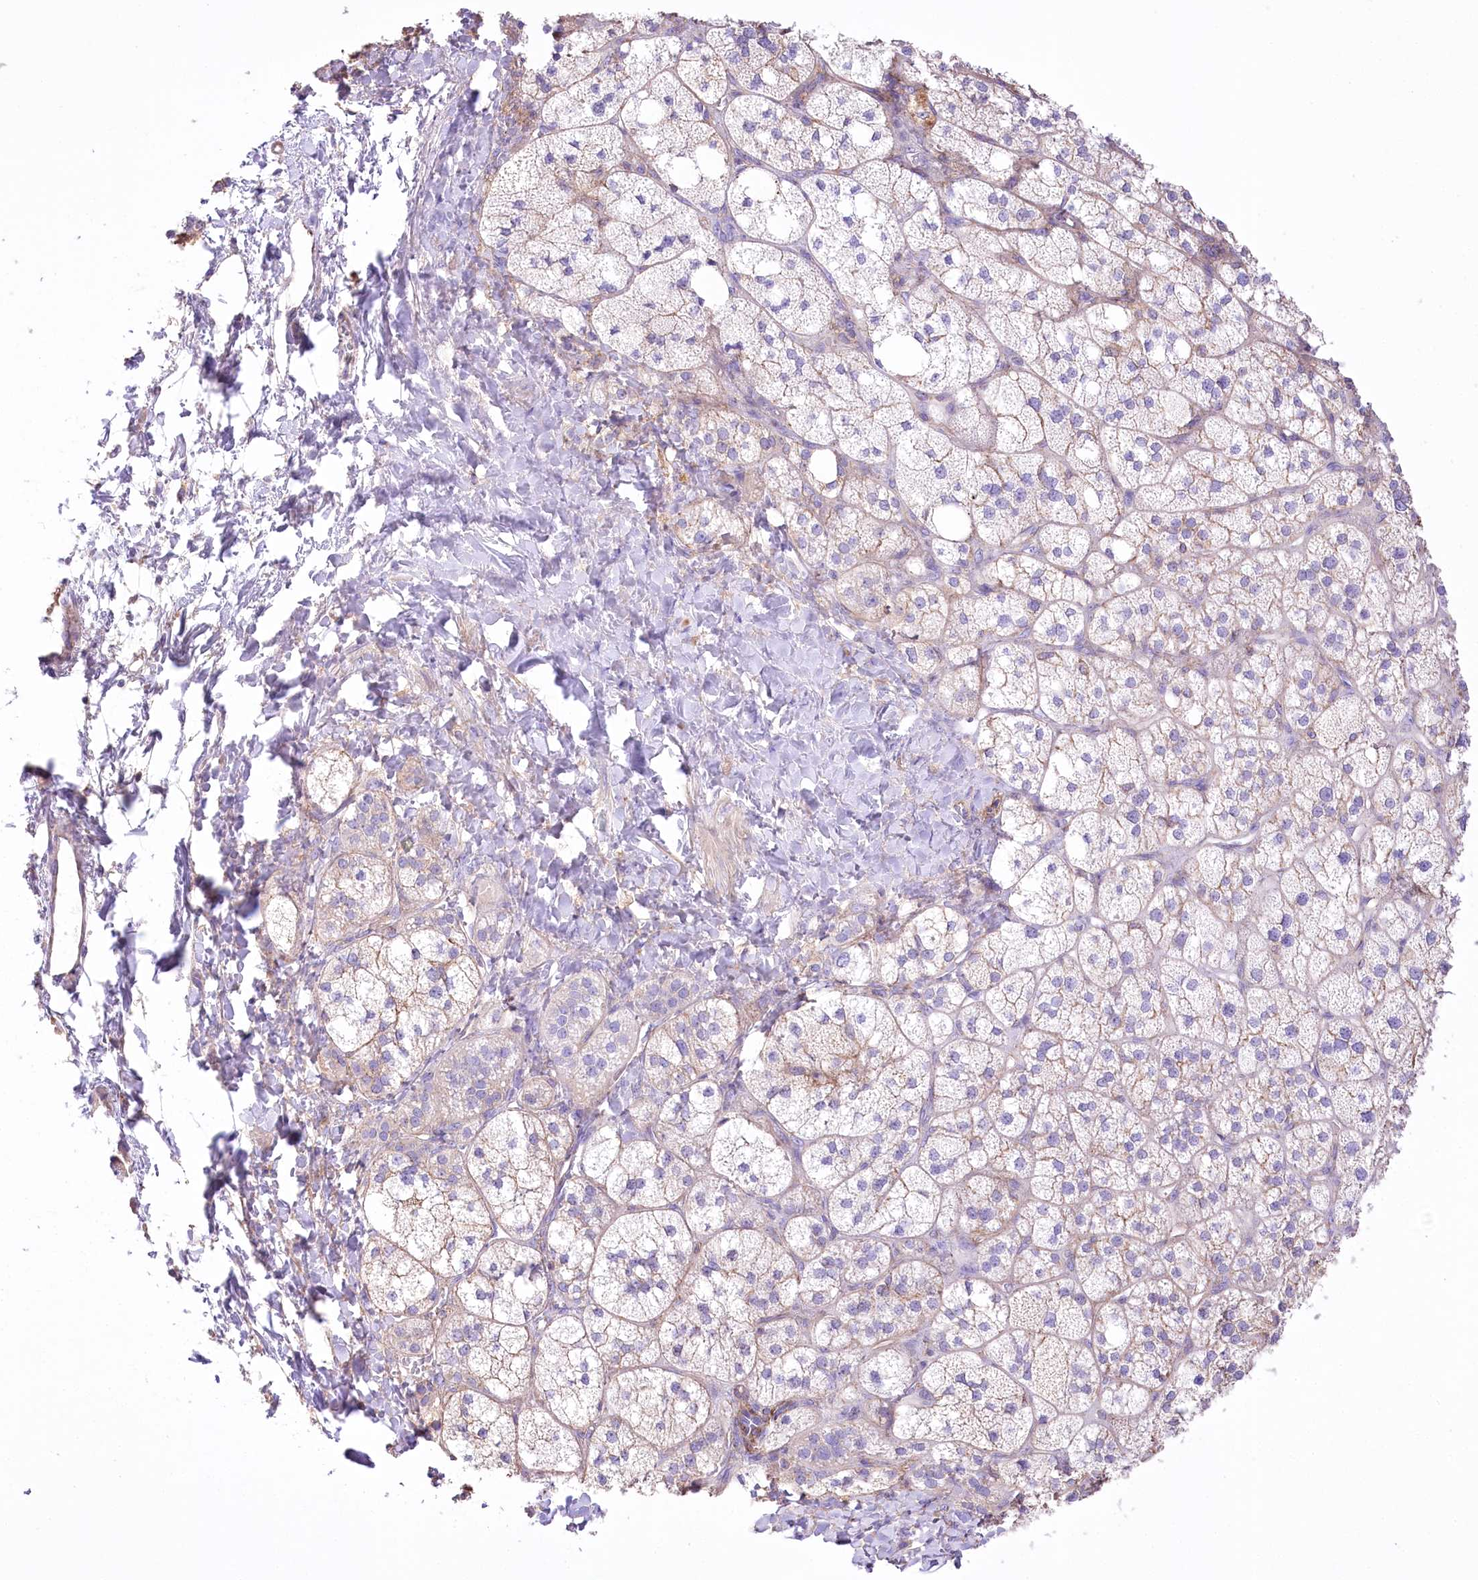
{"staining": {"intensity": "moderate", "quantity": "25%-75%", "location": "cytoplasmic/membranous"}, "tissue": "adrenal gland", "cell_type": "Glandular cells", "image_type": "normal", "snomed": [{"axis": "morphology", "description": "Normal tissue, NOS"}, {"axis": "topography", "description": "Adrenal gland"}], "caption": "Immunohistochemical staining of unremarkable adrenal gland exhibits moderate cytoplasmic/membranous protein expression in approximately 25%-75% of glandular cells. (DAB IHC, brown staining for protein, blue staining for nuclei).", "gene": "FAM216A", "patient": {"sex": "male", "age": 61}}